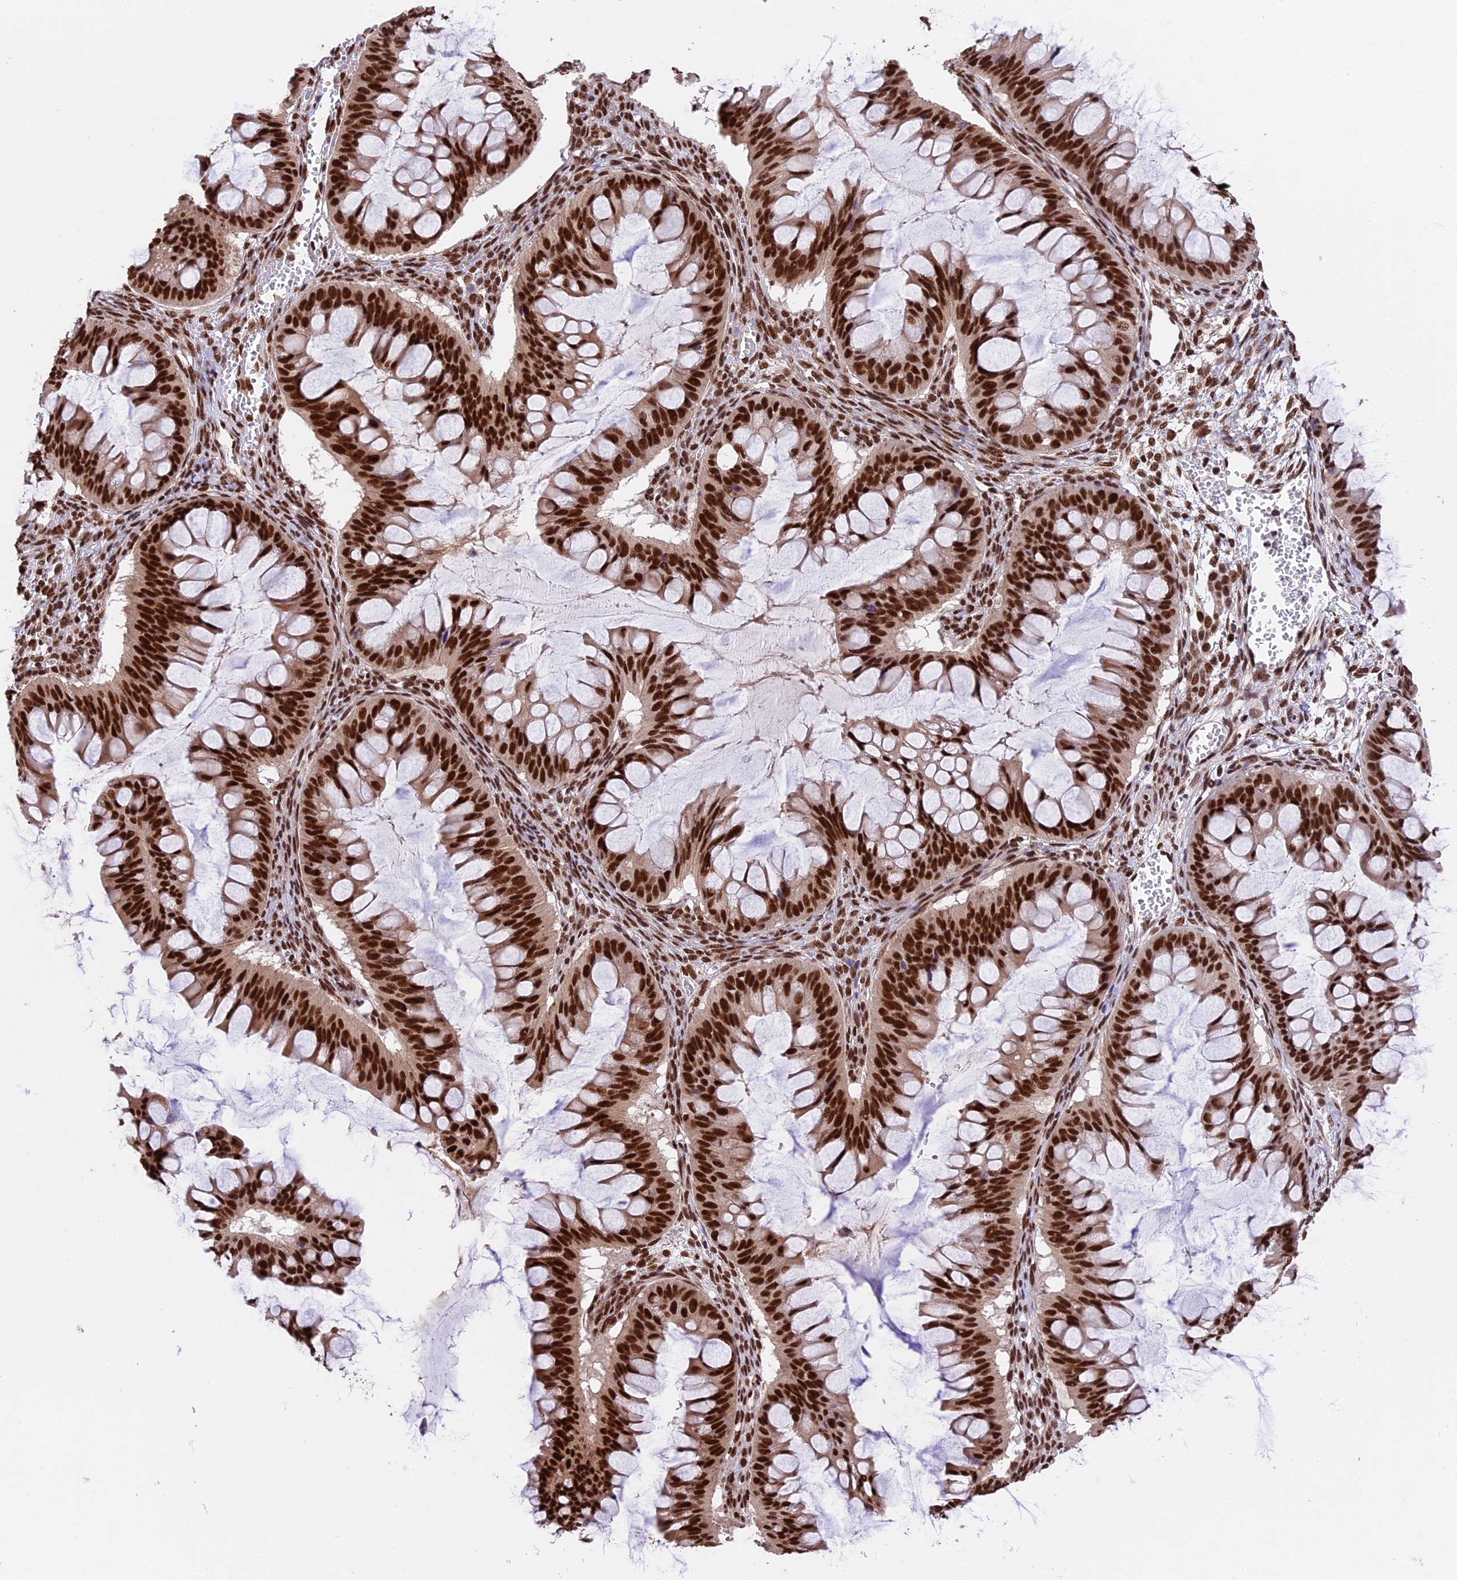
{"staining": {"intensity": "strong", "quantity": ">75%", "location": "nuclear"}, "tissue": "ovarian cancer", "cell_type": "Tumor cells", "image_type": "cancer", "snomed": [{"axis": "morphology", "description": "Cystadenocarcinoma, mucinous, NOS"}, {"axis": "topography", "description": "Ovary"}], "caption": "Approximately >75% of tumor cells in ovarian mucinous cystadenocarcinoma display strong nuclear protein staining as visualized by brown immunohistochemical staining.", "gene": "RAMAC", "patient": {"sex": "female", "age": 73}}